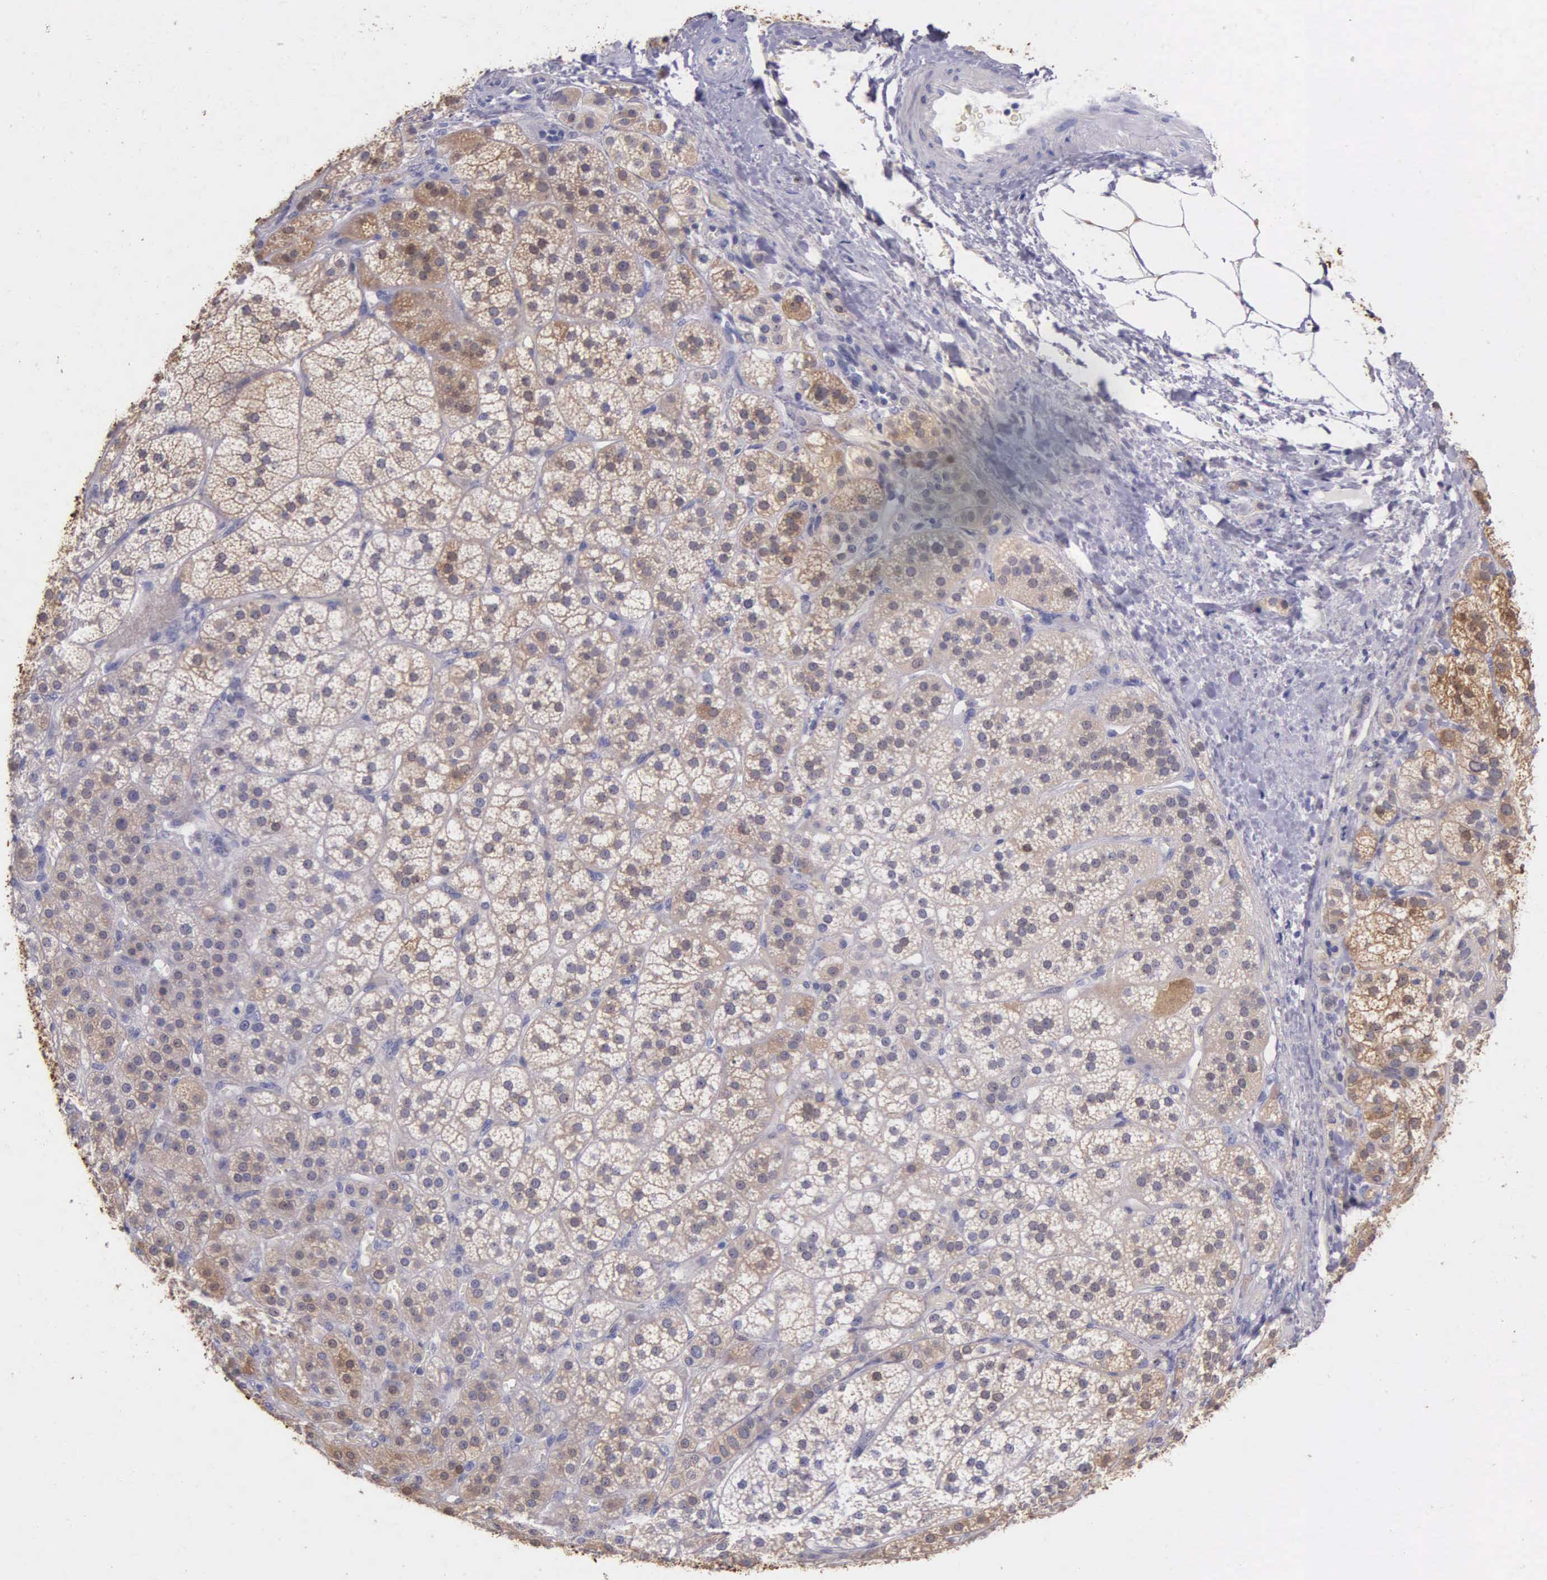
{"staining": {"intensity": "moderate", "quantity": ">75%", "location": "cytoplasmic/membranous"}, "tissue": "adrenal gland", "cell_type": "Glandular cells", "image_type": "normal", "snomed": [{"axis": "morphology", "description": "Normal tissue, NOS"}, {"axis": "topography", "description": "Adrenal gland"}], "caption": "Moderate cytoplasmic/membranous expression is present in about >75% of glandular cells in normal adrenal gland.", "gene": "GSTT2B", "patient": {"sex": "female", "age": 60}}